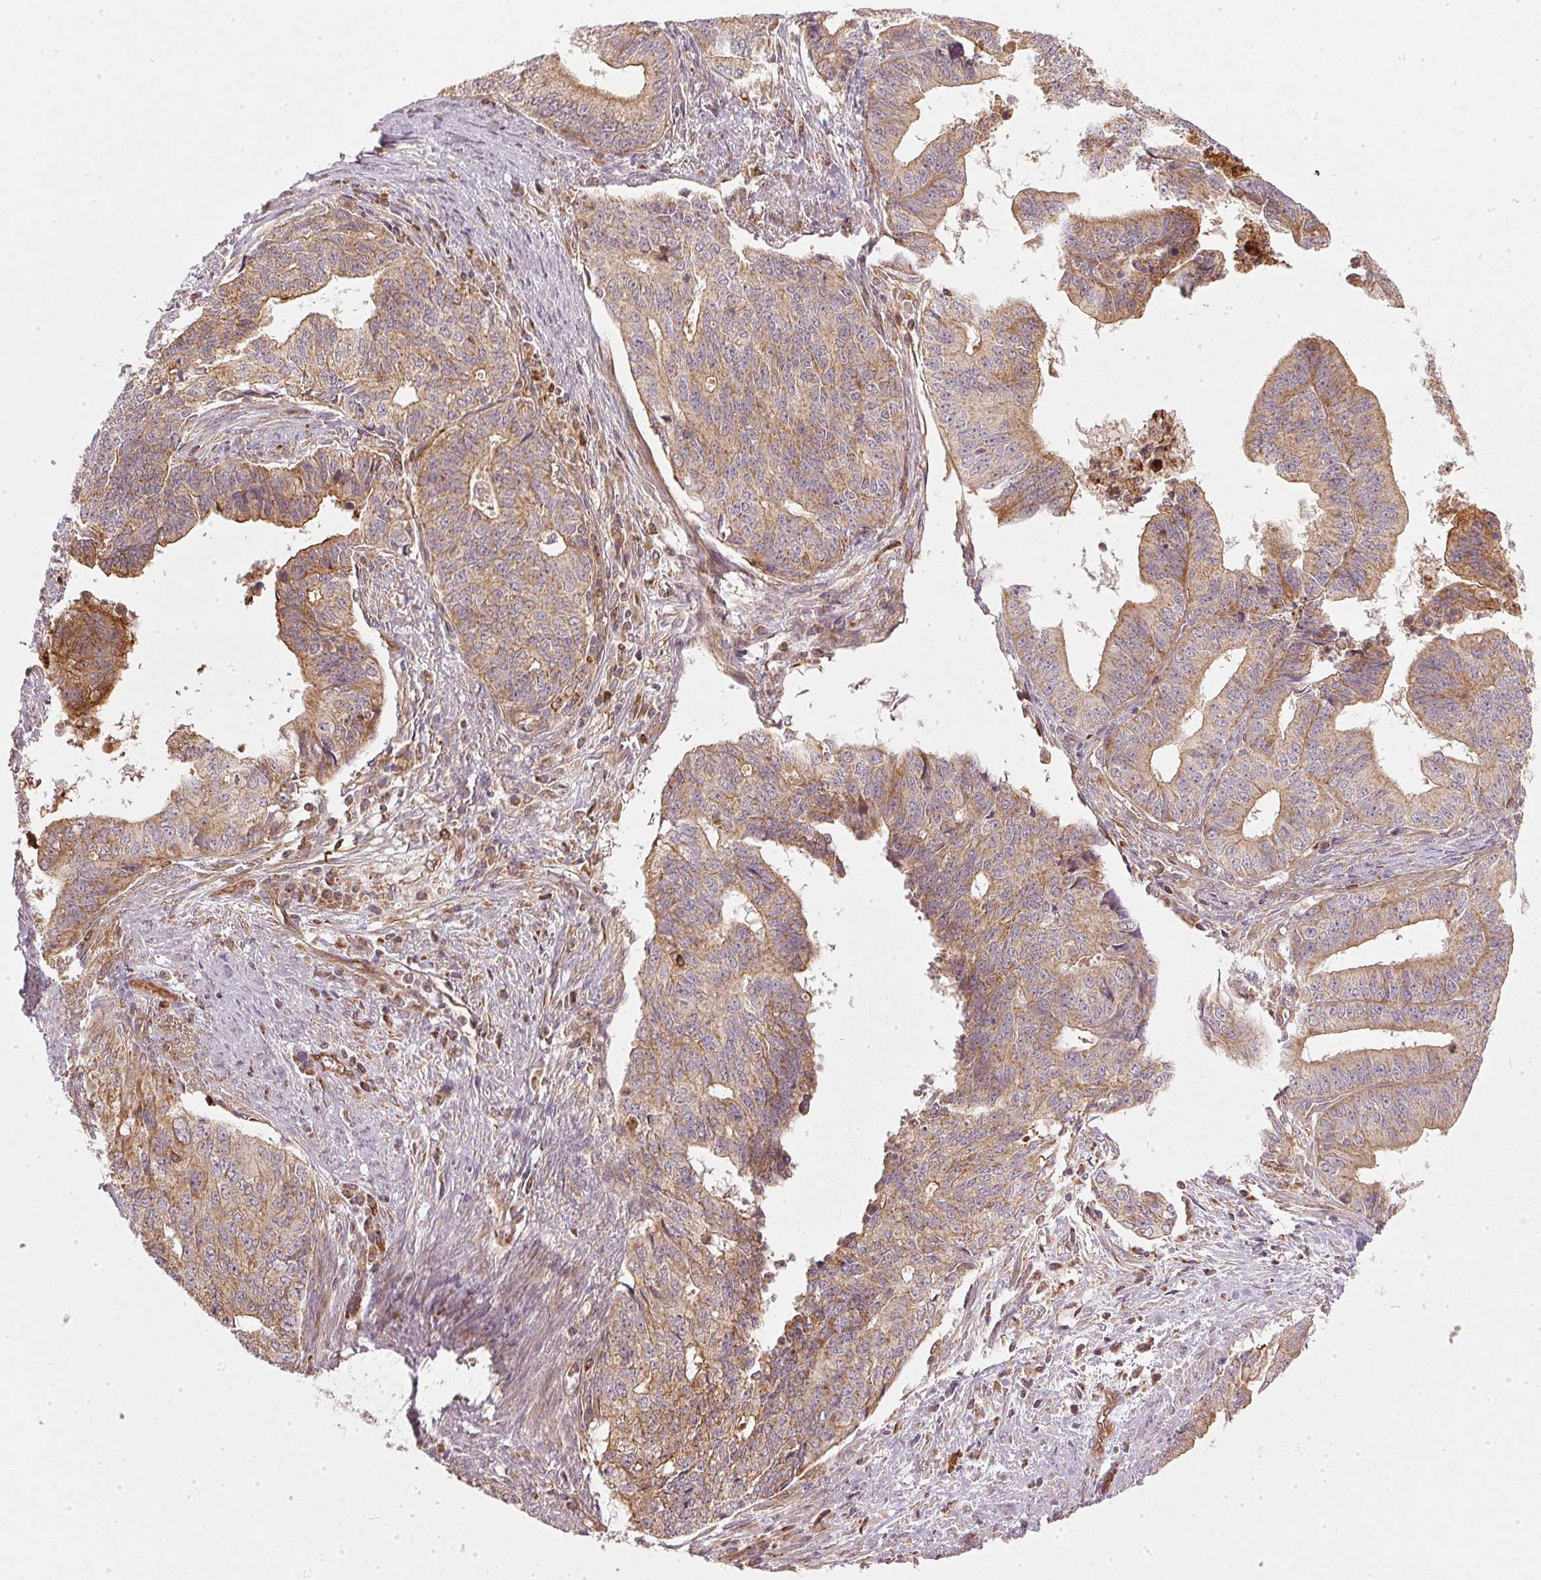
{"staining": {"intensity": "moderate", "quantity": ">75%", "location": "cytoplasmic/membranous"}, "tissue": "endometrial cancer", "cell_type": "Tumor cells", "image_type": "cancer", "snomed": [{"axis": "morphology", "description": "Adenocarcinoma, NOS"}, {"axis": "topography", "description": "Endometrium"}], "caption": "Immunohistochemical staining of human endometrial cancer shows medium levels of moderate cytoplasmic/membranous positivity in approximately >75% of tumor cells. (IHC, brightfield microscopy, high magnification).", "gene": "NADK2", "patient": {"sex": "female", "age": 65}}